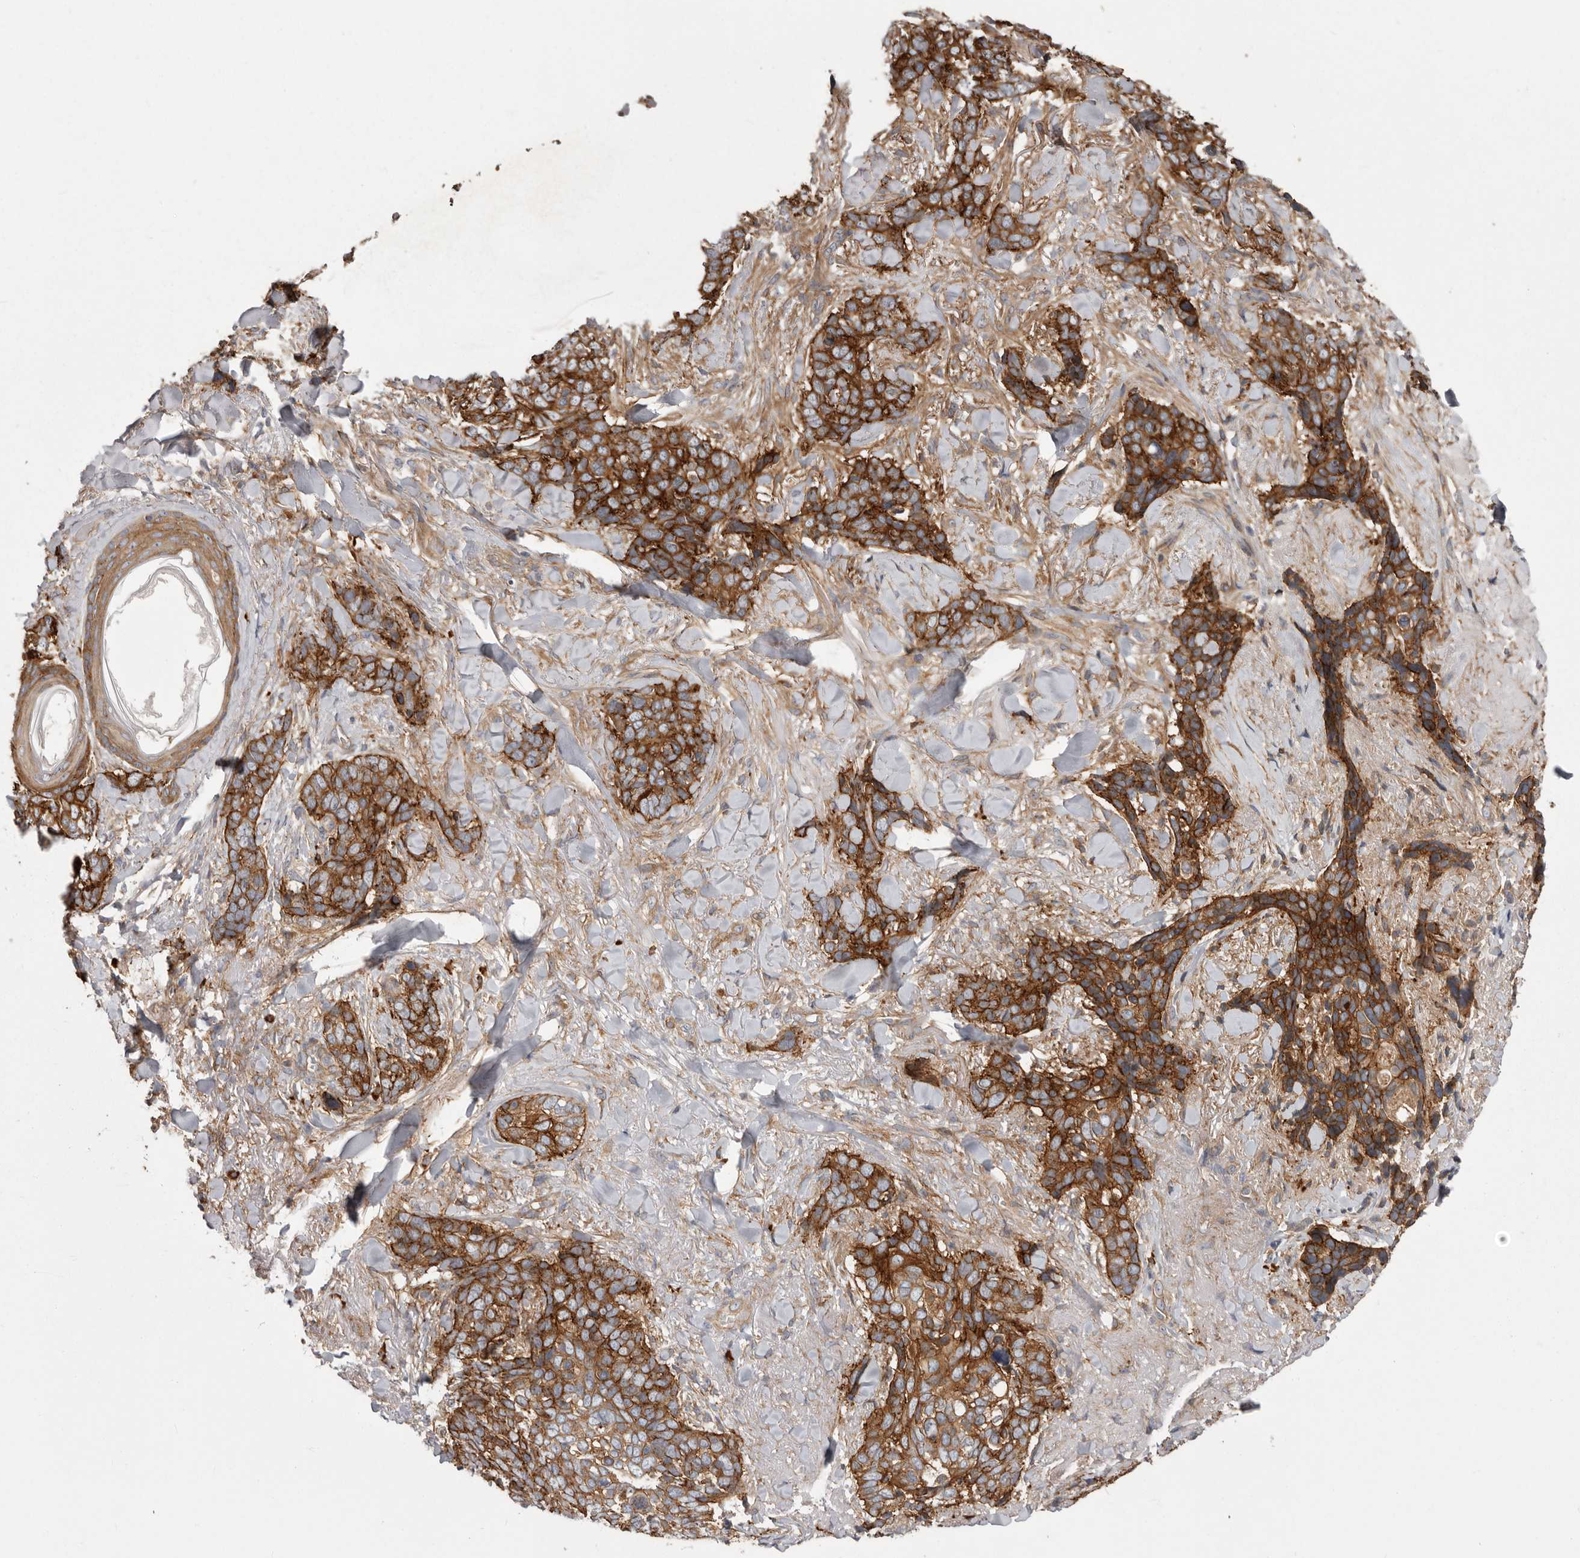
{"staining": {"intensity": "strong", "quantity": ">75%", "location": "cytoplasmic/membranous"}, "tissue": "skin cancer", "cell_type": "Tumor cells", "image_type": "cancer", "snomed": [{"axis": "morphology", "description": "Basal cell carcinoma"}, {"axis": "topography", "description": "Skin"}], "caption": "A brown stain highlights strong cytoplasmic/membranous staining of a protein in human basal cell carcinoma (skin) tumor cells.", "gene": "ENAH", "patient": {"sex": "female", "age": 82}}